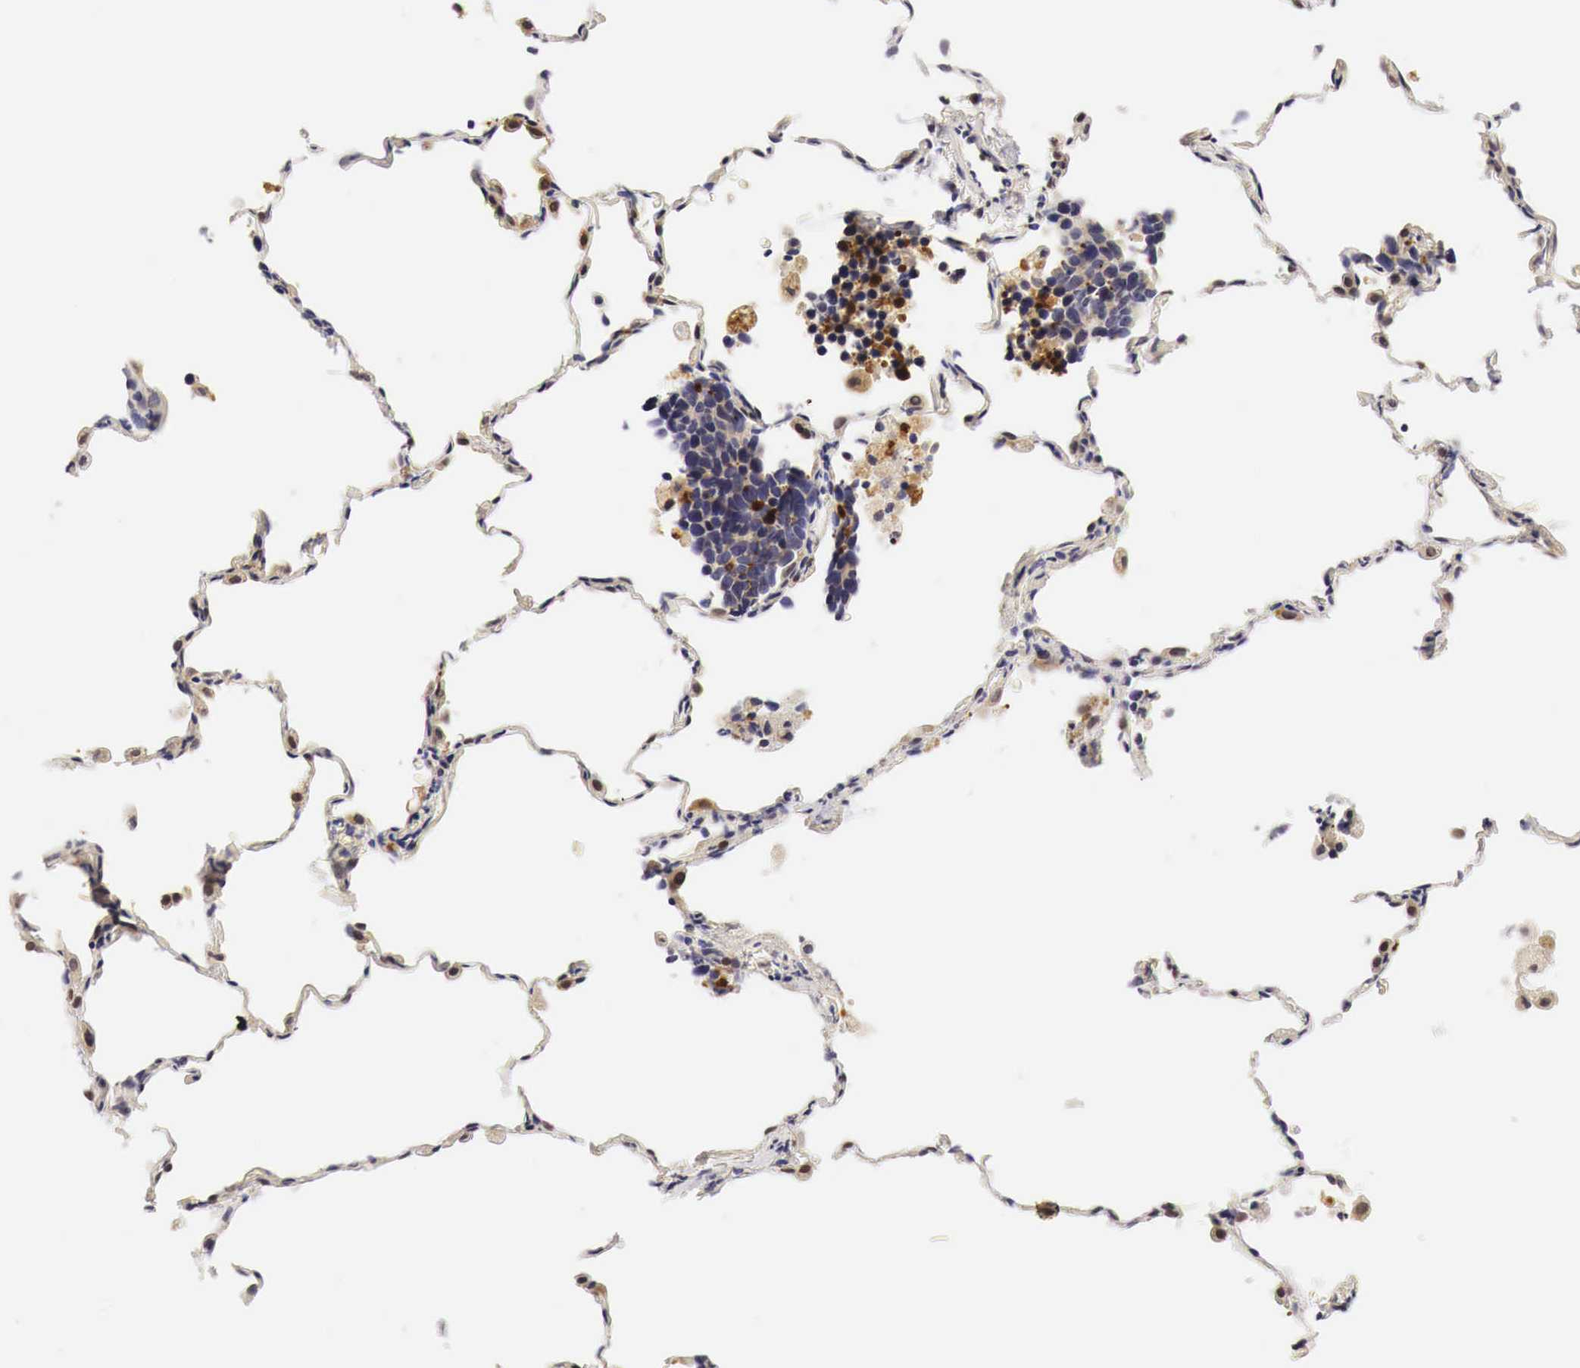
{"staining": {"intensity": "negative", "quantity": "none", "location": "none"}, "tissue": "lung cancer", "cell_type": "Tumor cells", "image_type": "cancer", "snomed": [{"axis": "morphology", "description": "Neoplasm, malignant, NOS"}, {"axis": "topography", "description": "Lung"}], "caption": "Human malignant neoplasm (lung) stained for a protein using immunohistochemistry (IHC) shows no expression in tumor cells.", "gene": "CASP3", "patient": {"sex": "female", "age": 75}}